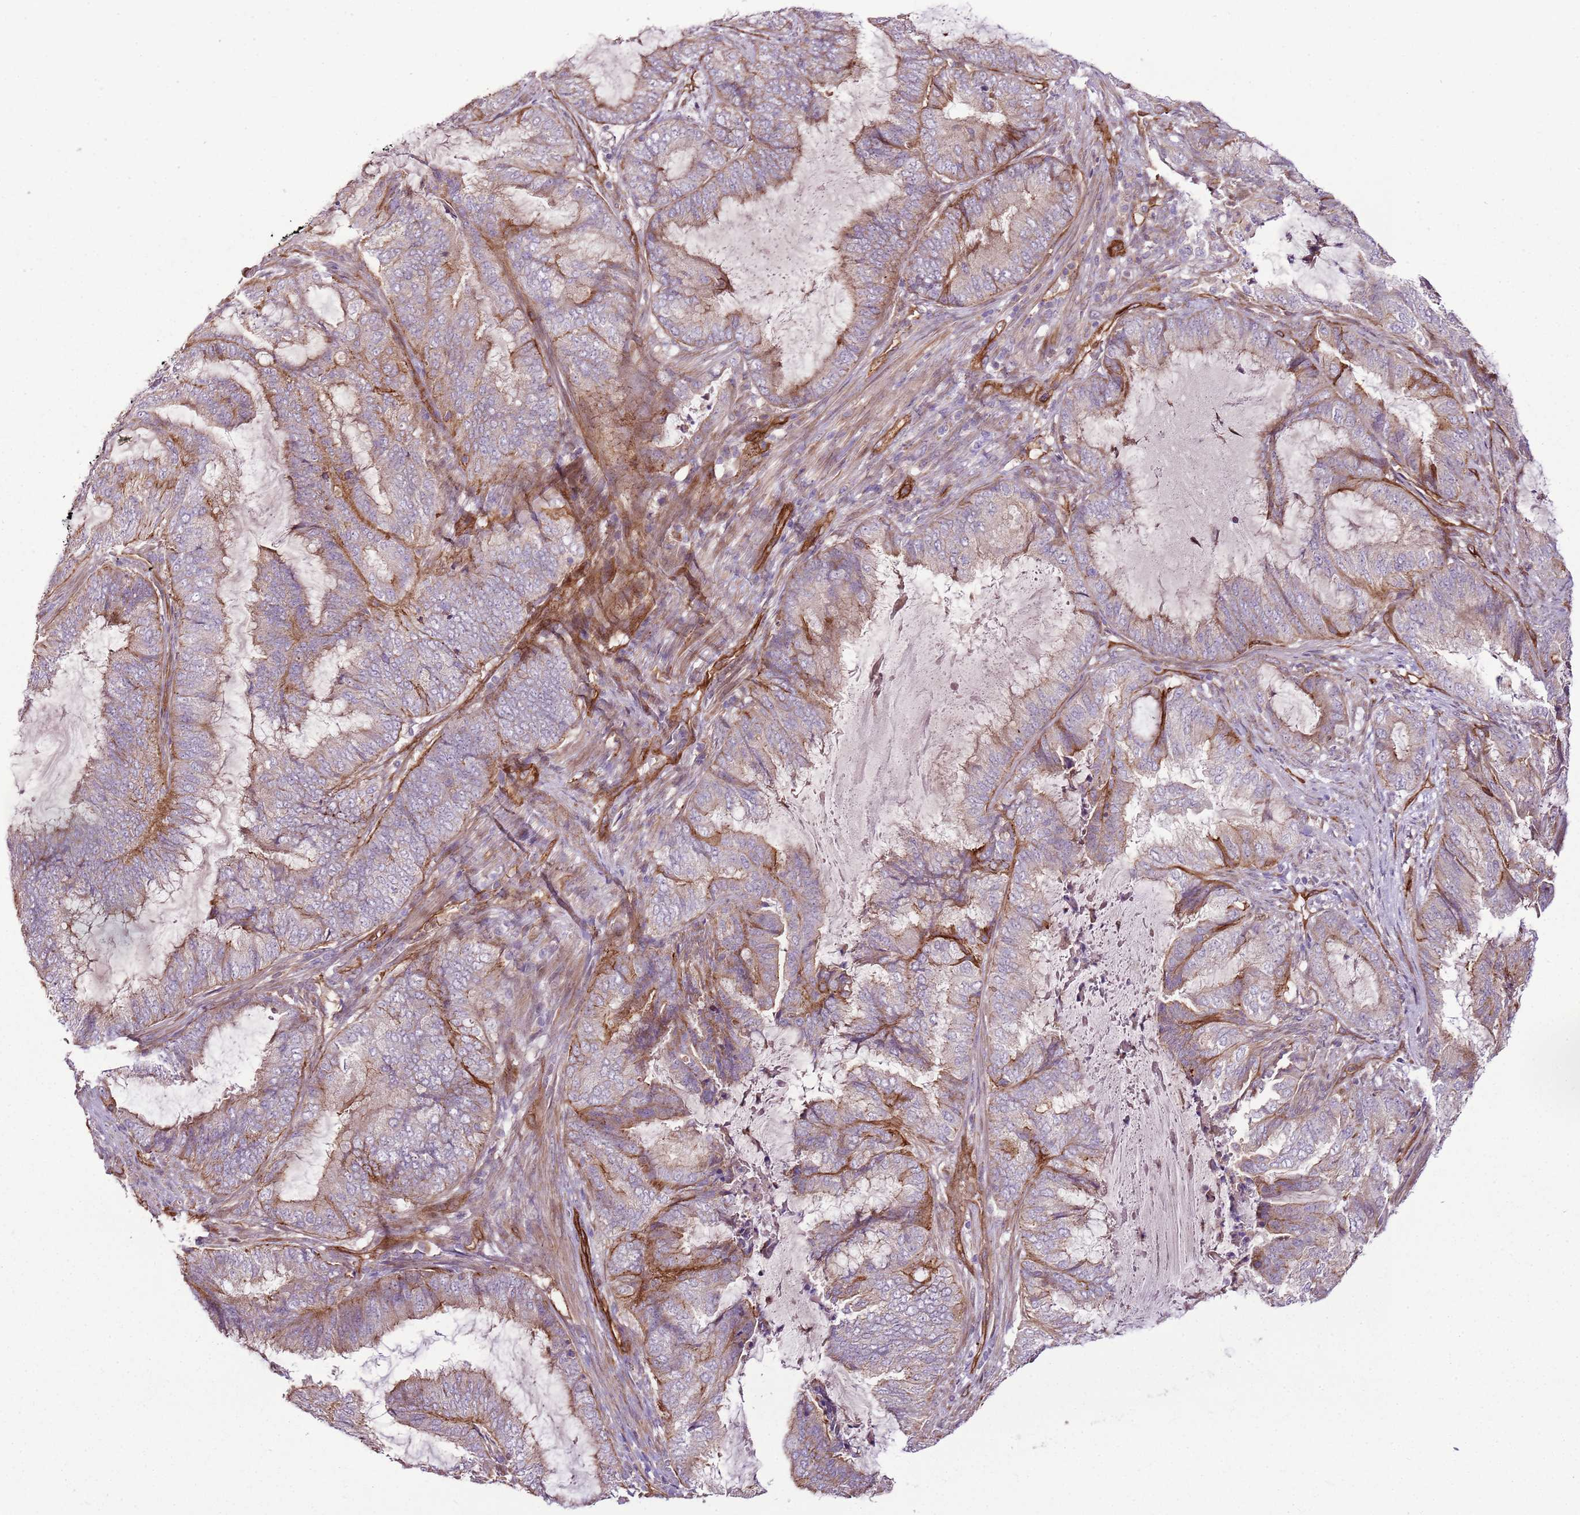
{"staining": {"intensity": "moderate", "quantity": "<25%", "location": "cytoplasmic/membranous"}, "tissue": "endometrial cancer", "cell_type": "Tumor cells", "image_type": "cancer", "snomed": [{"axis": "morphology", "description": "Adenocarcinoma, NOS"}, {"axis": "topography", "description": "Endometrium"}], "caption": "Tumor cells reveal low levels of moderate cytoplasmic/membranous positivity in about <25% of cells in endometrial cancer (adenocarcinoma).", "gene": "ZNF827", "patient": {"sex": "female", "age": 51}}